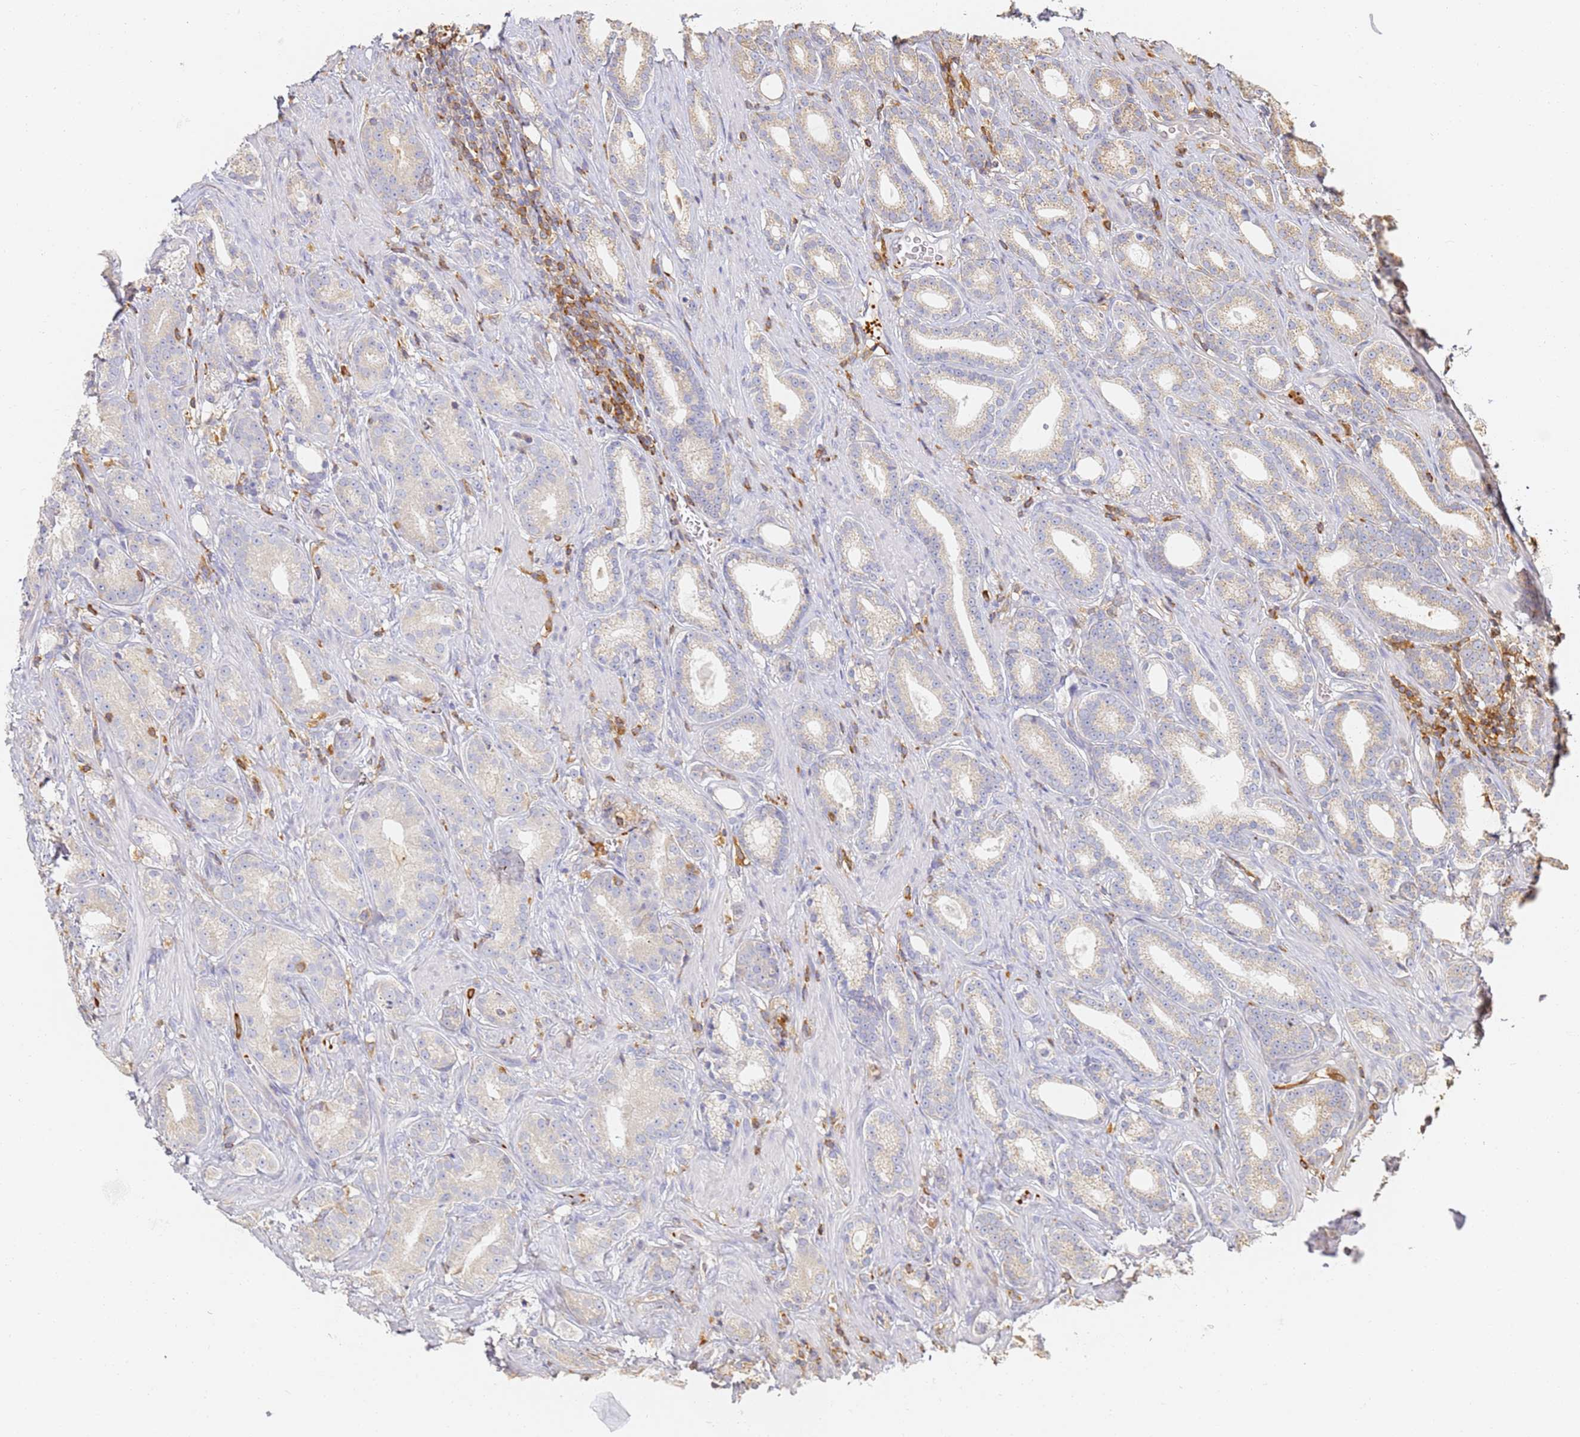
{"staining": {"intensity": "negative", "quantity": "none", "location": "none"}, "tissue": "prostate cancer", "cell_type": "Tumor cells", "image_type": "cancer", "snomed": [{"axis": "morphology", "description": "Adenocarcinoma, Low grade"}, {"axis": "topography", "description": "Prostate"}], "caption": "Tumor cells show no significant positivity in low-grade adenocarcinoma (prostate). The staining is performed using DAB (3,3'-diaminobenzidine) brown chromogen with nuclei counter-stained in using hematoxylin.", "gene": "BIN2", "patient": {"sex": "male", "age": 71}}